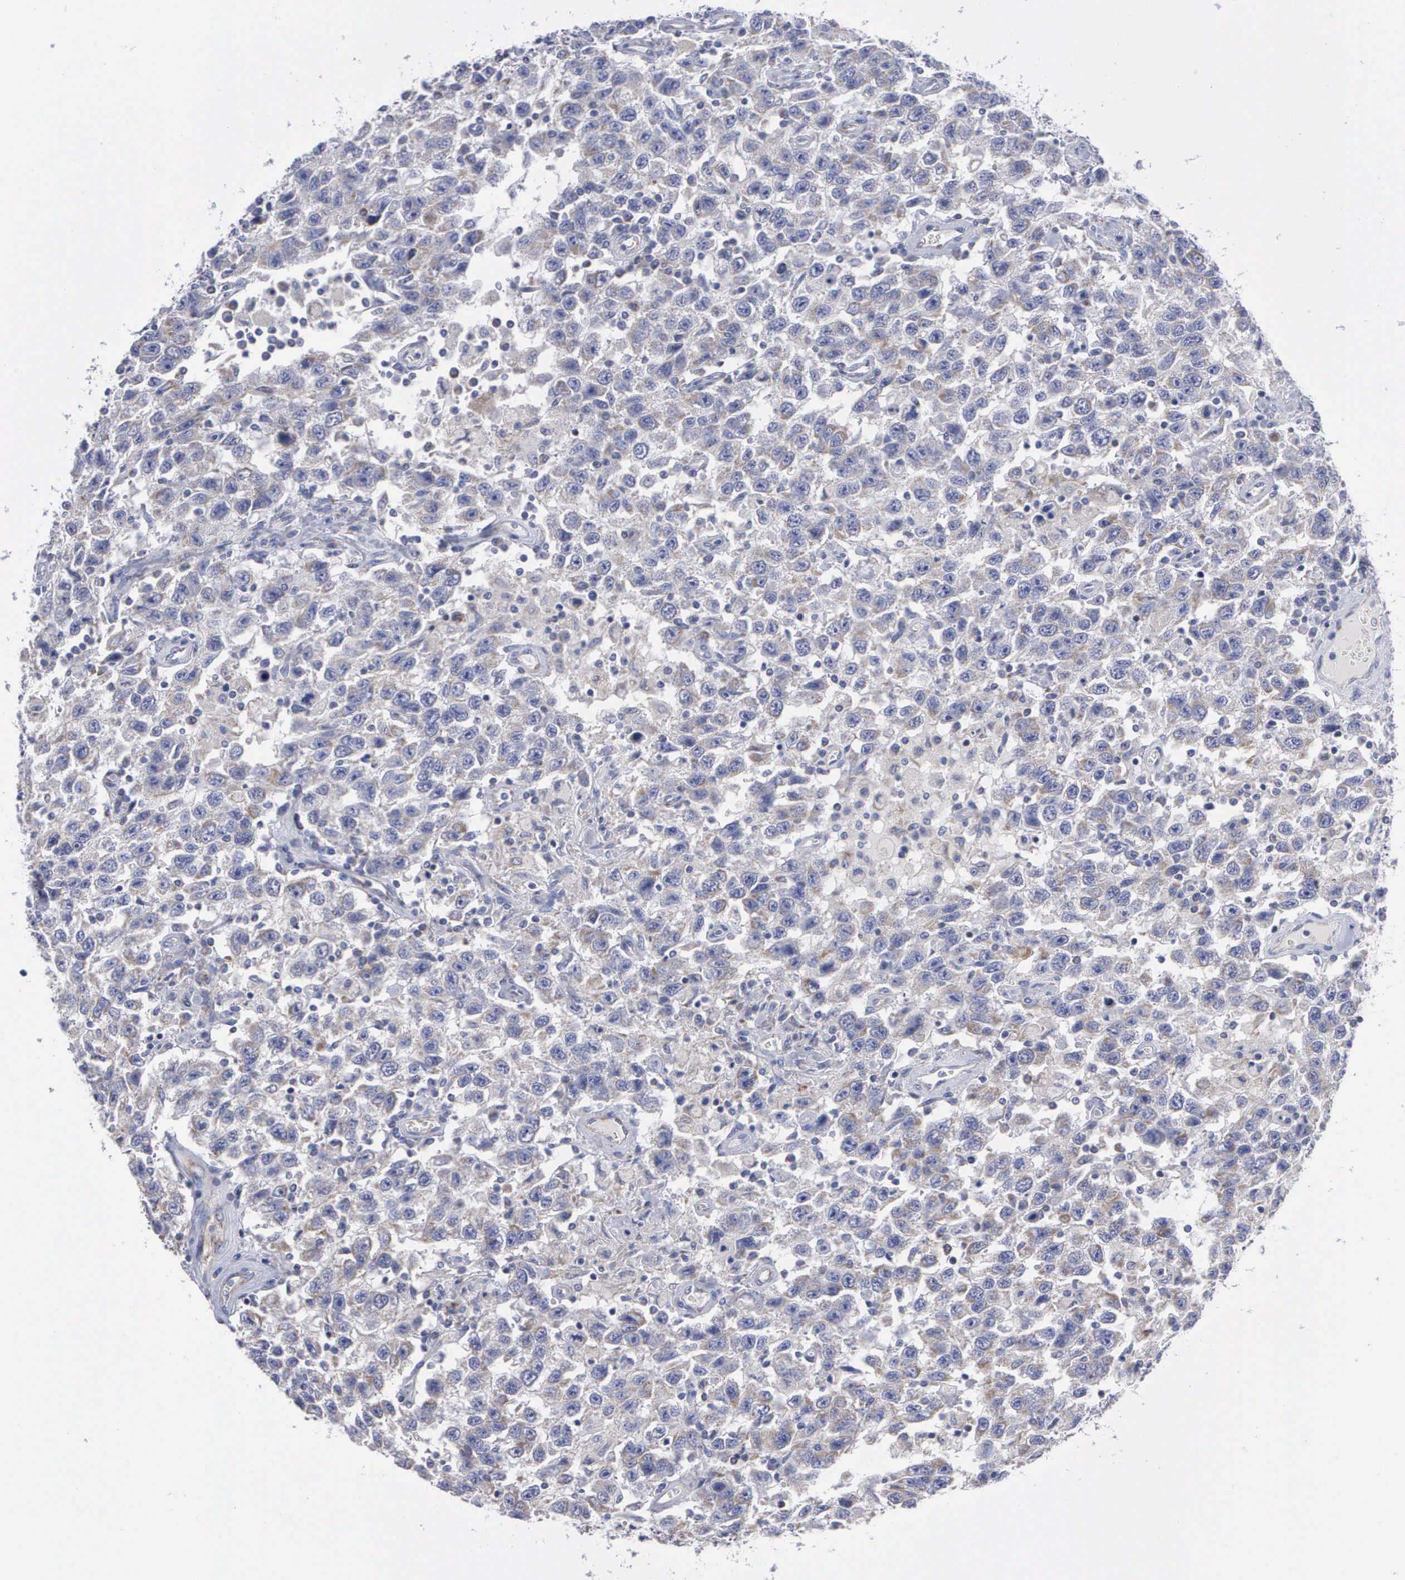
{"staining": {"intensity": "negative", "quantity": "none", "location": "none"}, "tissue": "testis cancer", "cell_type": "Tumor cells", "image_type": "cancer", "snomed": [{"axis": "morphology", "description": "Seminoma, NOS"}, {"axis": "topography", "description": "Testis"}], "caption": "A histopathology image of testis cancer stained for a protein displays no brown staining in tumor cells.", "gene": "APOOL", "patient": {"sex": "male", "age": 41}}